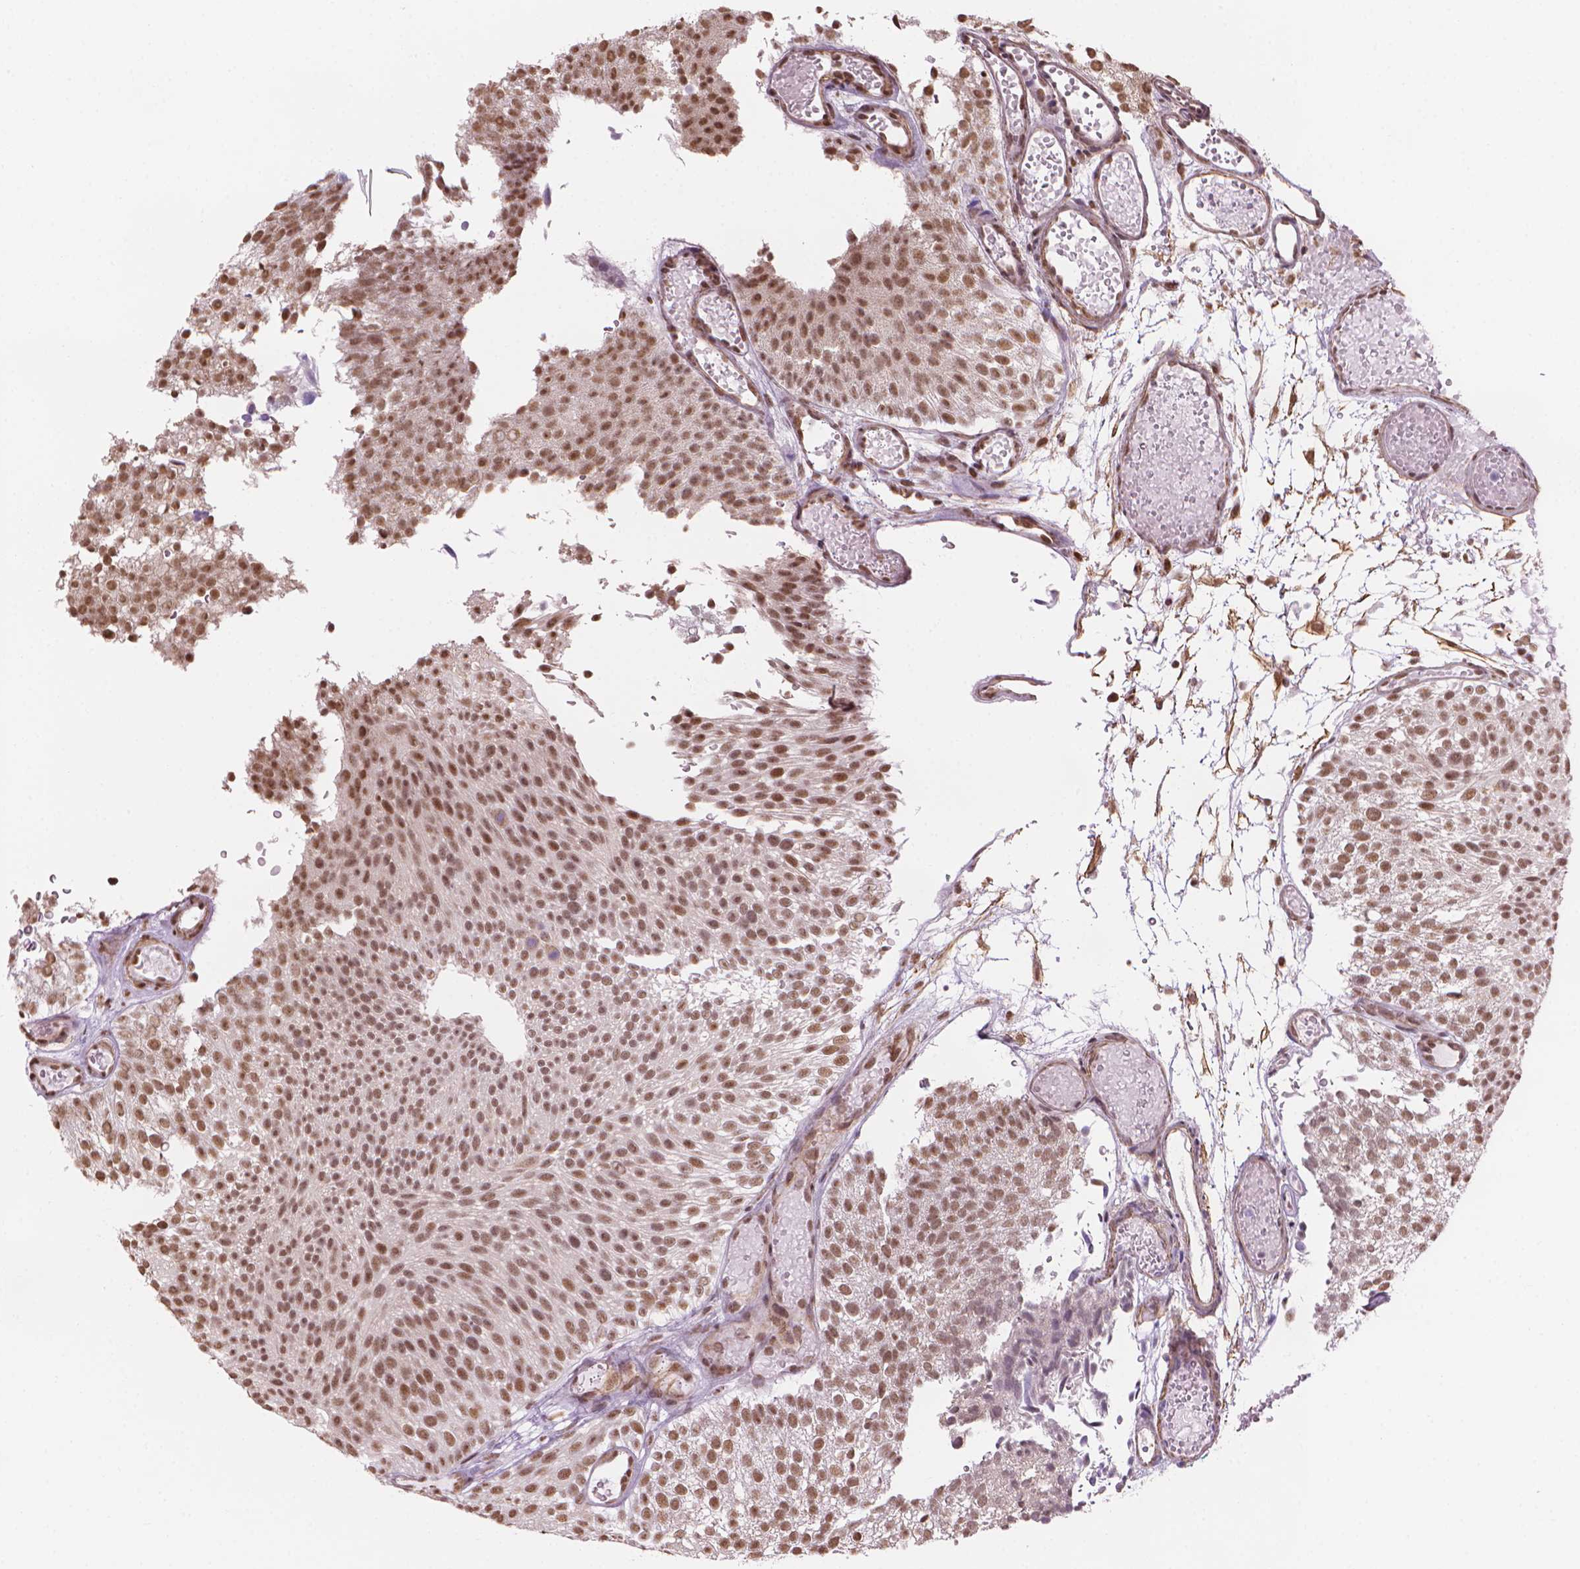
{"staining": {"intensity": "negative", "quantity": "none", "location": "none"}, "tissue": "urothelial cancer", "cell_type": "Tumor cells", "image_type": "cancer", "snomed": [{"axis": "morphology", "description": "Urothelial carcinoma, Low grade"}, {"axis": "topography", "description": "Urinary bladder"}], "caption": "Low-grade urothelial carcinoma stained for a protein using immunohistochemistry (IHC) demonstrates no positivity tumor cells.", "gene": "HOXD4", "patient": {"sex": "male", "age": 78}}